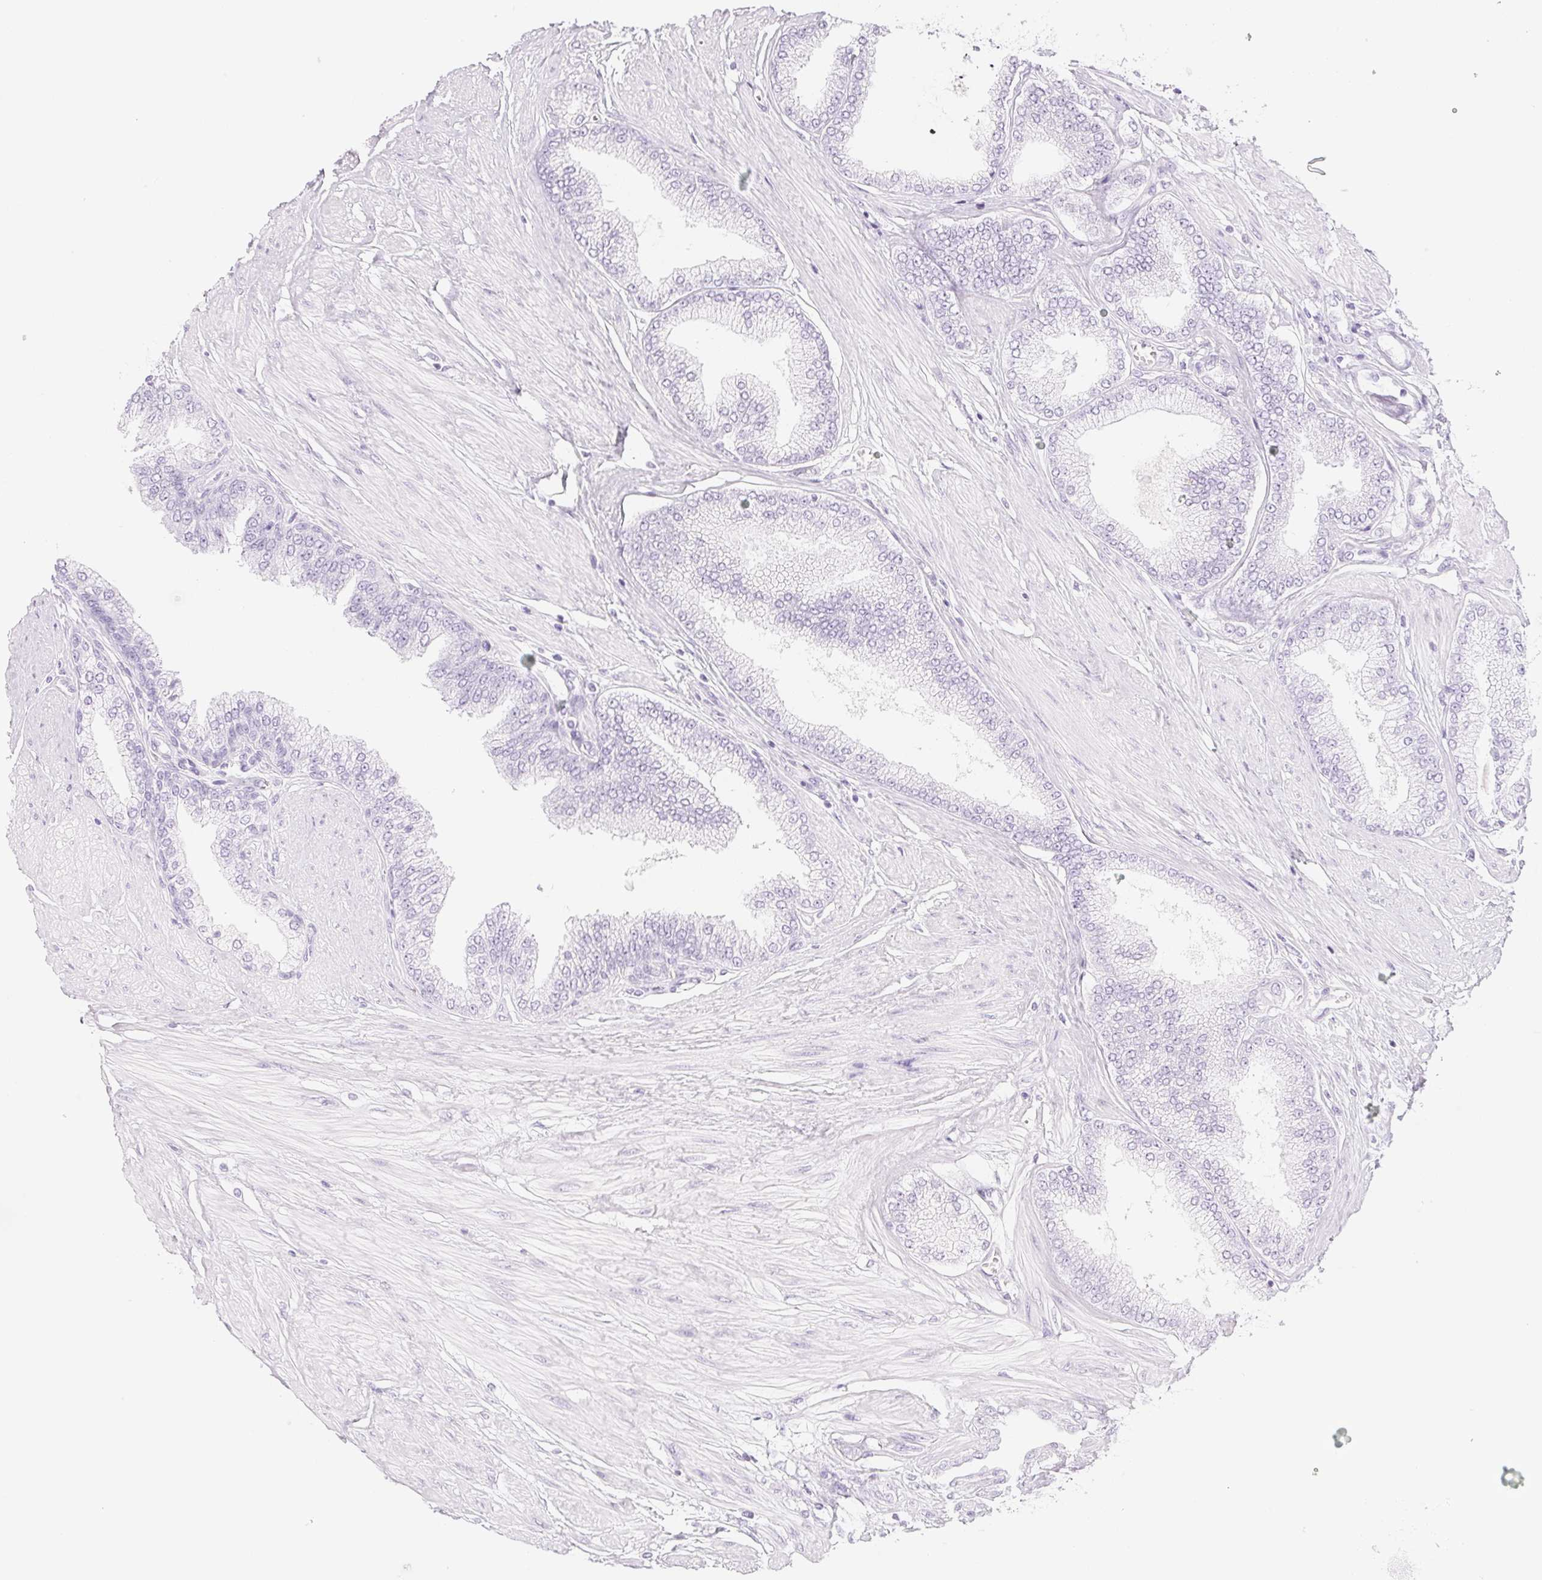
{"staining": {"intensity": "negative", "quantity": "none", "location": "none"}, "tissue": "prostate cancer", "cell_type": "Tumor cells", "image_type": "cancer", "snomed": [{"axis": "morphology", "description": "Adenocarcinoma, Low grade"}, {"axis": "topography", "description": "Prostate"}], "caption": "This is an immunohistochemistry image of adenocarcinoma (low-grade) (prostate). There is no expression in tumor cells.", "gene": "SPRR3", "patient": {"sex": "male", "age": 55}}